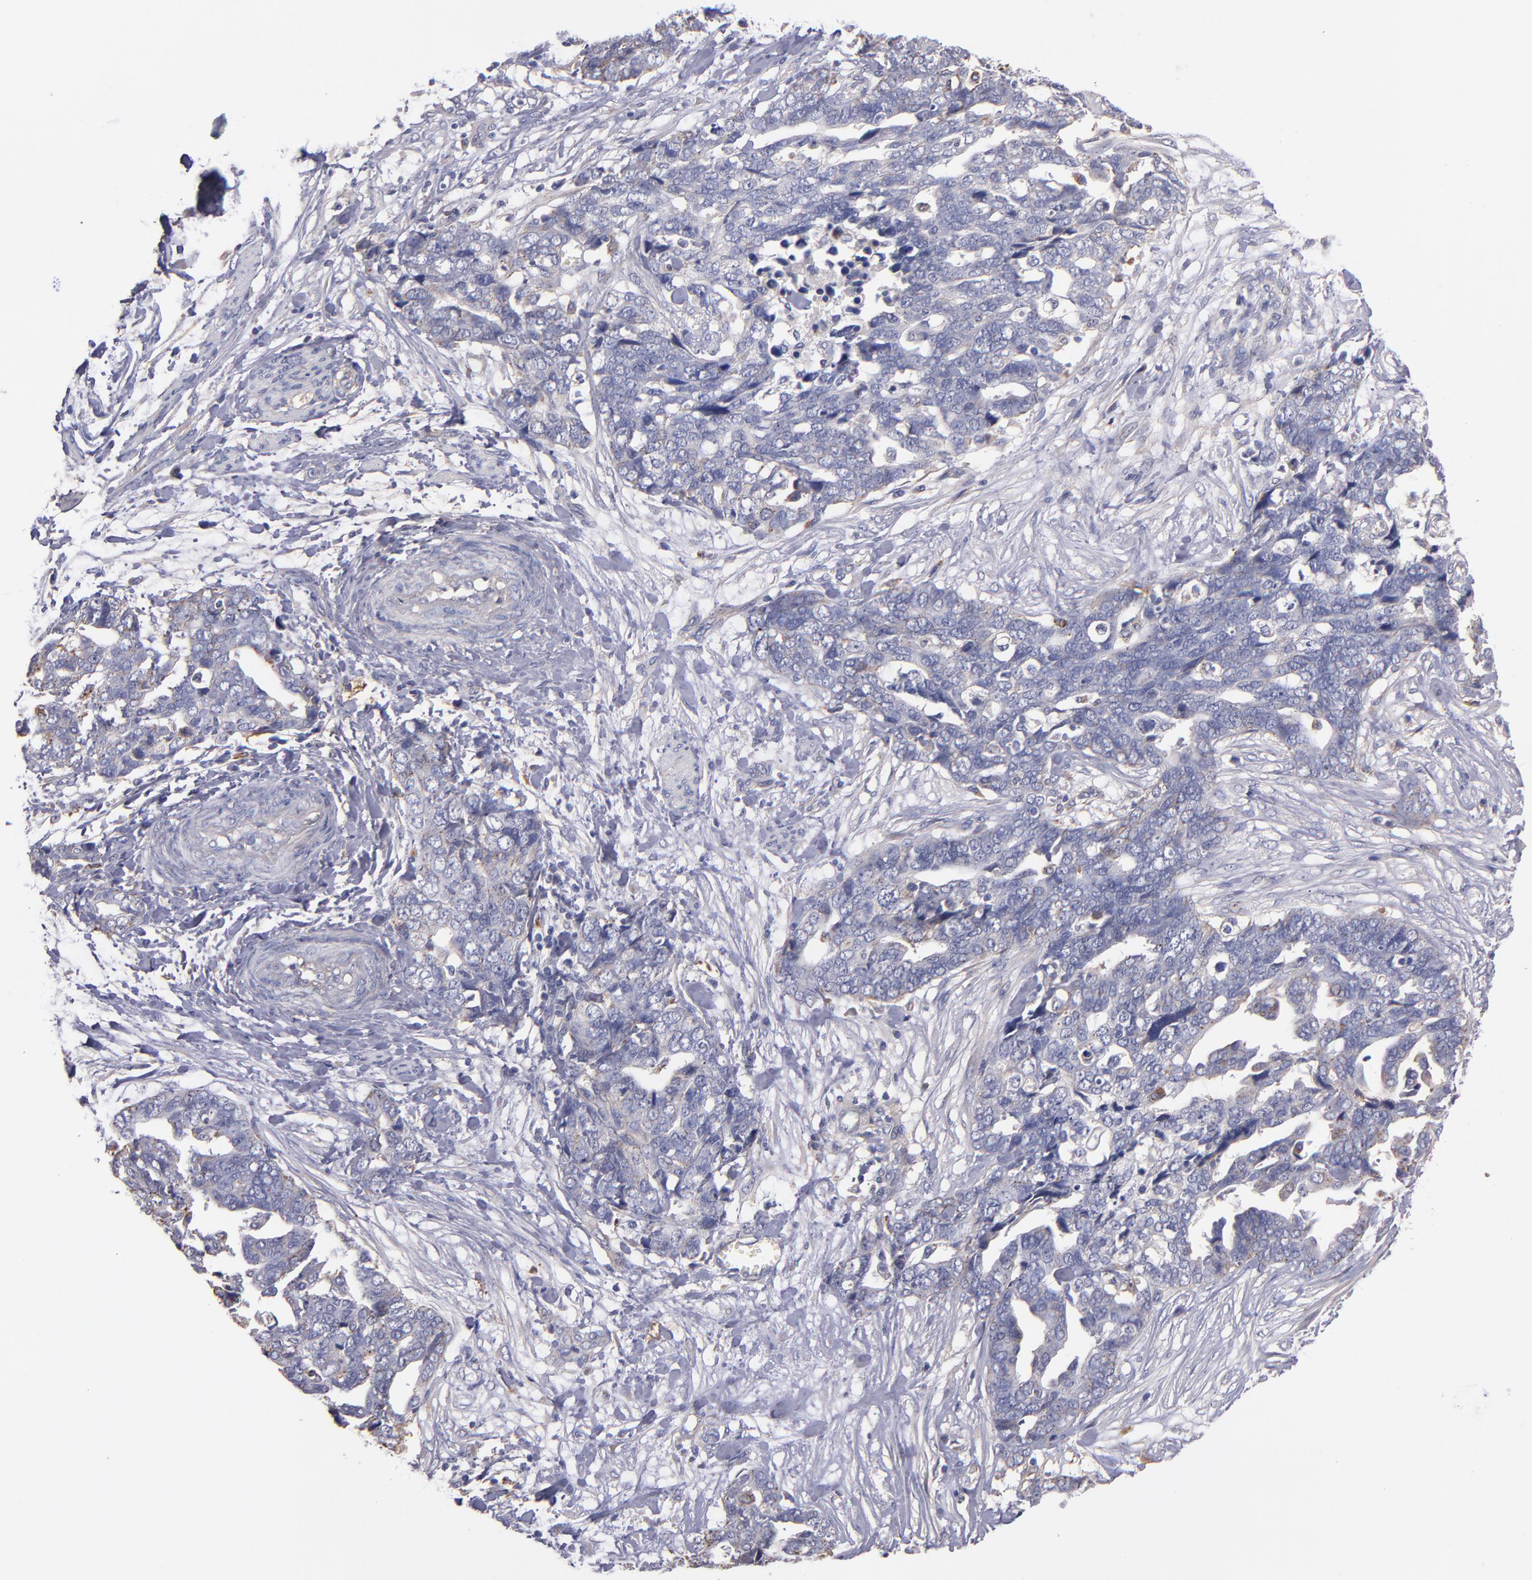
{"staining": {"intensity": "negative", "quantity": "none", "location": "none"}, "tissue": "ovarian cancer", "cell_type": "Tumor cells", "image_type": "cancer", "snomed": [{"axis": "morphology", "description": "Normal tissue, NOS"}, {"axis": "morphology", "description": "Cystadenocarcinoma, serous, NOS"}, {"axis": "topography", "description": "Fallopian tube"}, {"axis": "topography", "description": "Ovary"}], "caption": "An image of serous cystadenocarcinoma (ovarian) stained for a protein exhibits no brown staining in tumor cells.", "gene": "PLSCR4", "patient": {"sex": "female", "age": 56}}